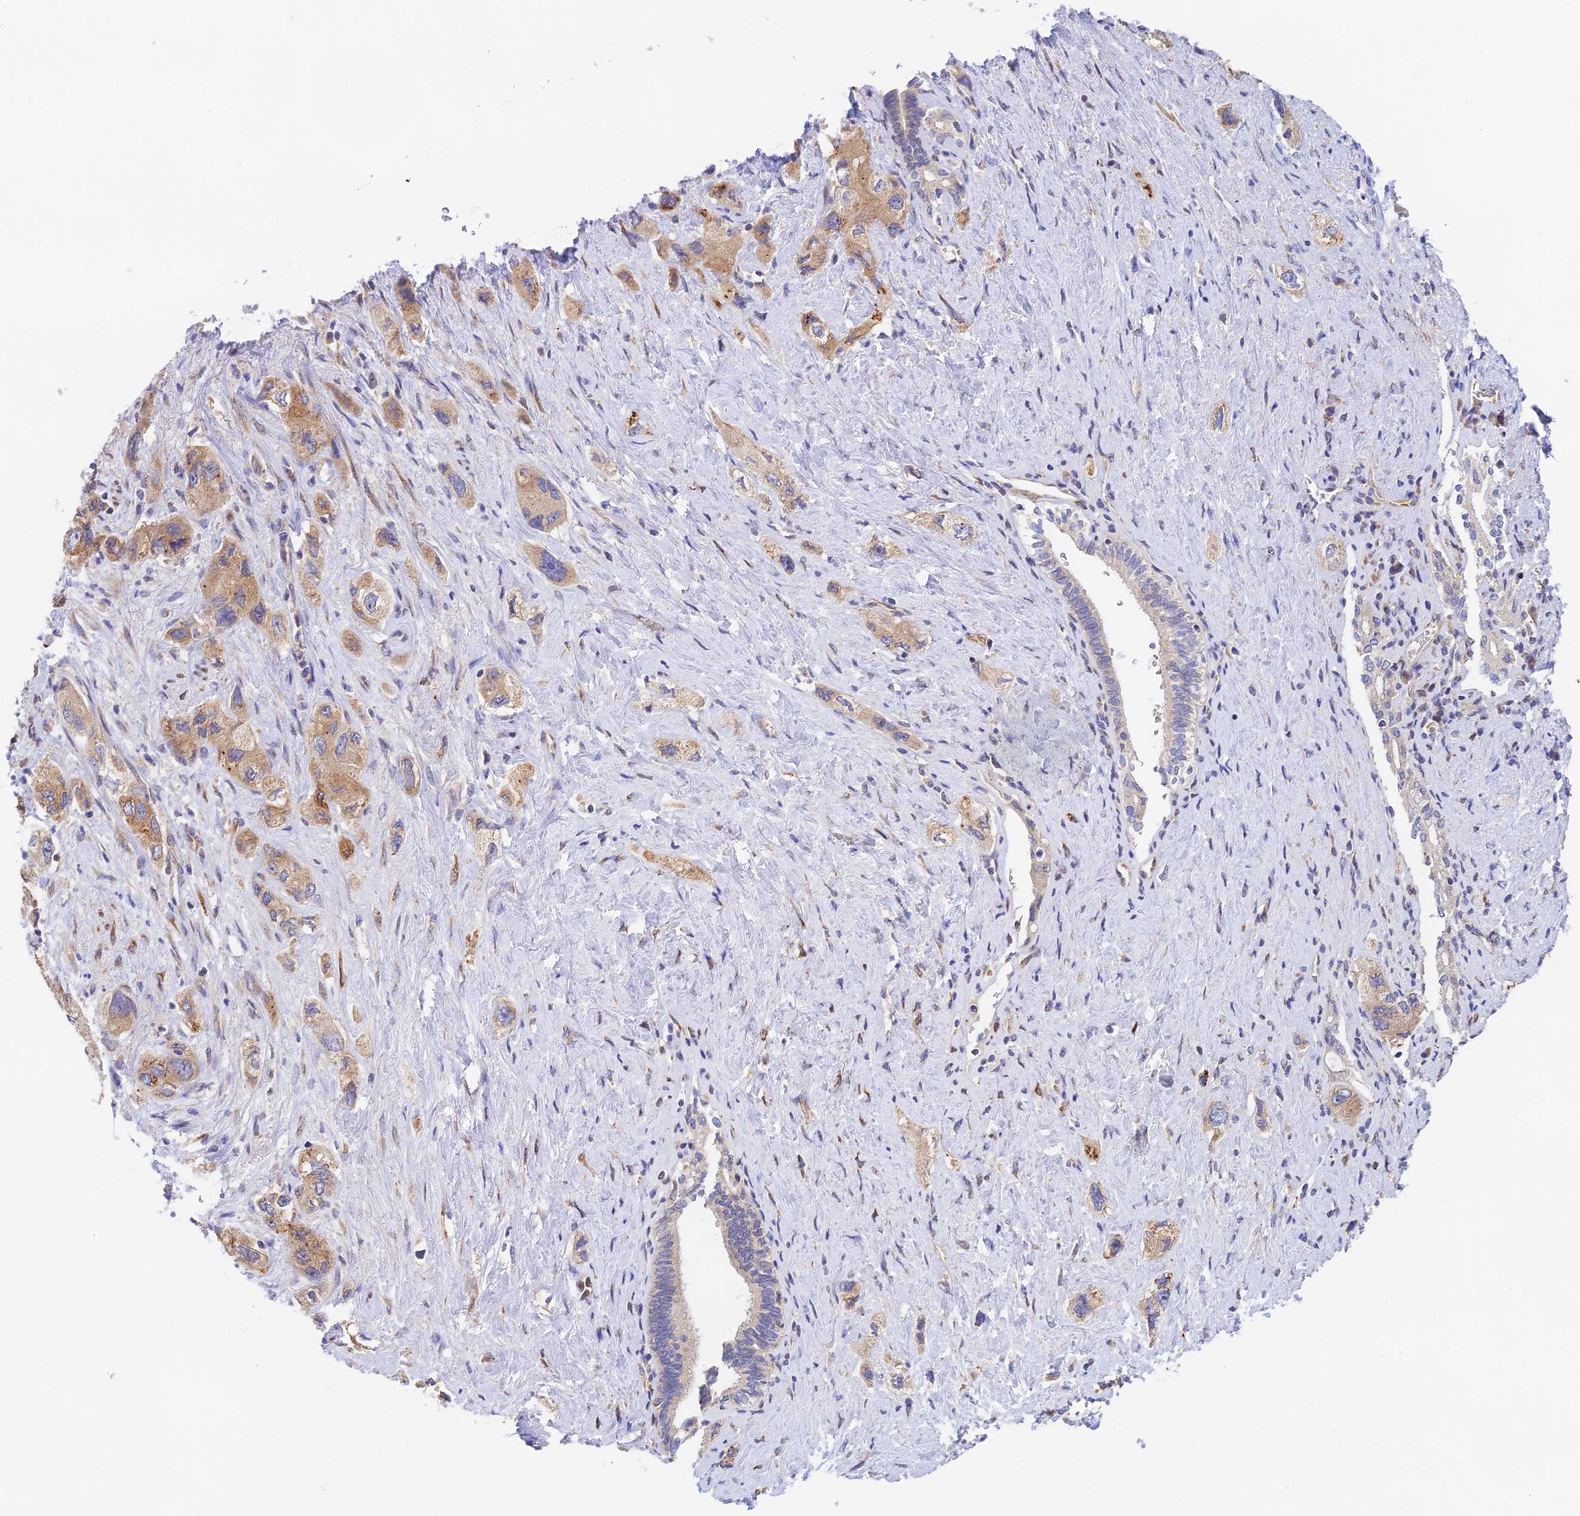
{"staining": {"intensity": "moderate", "quantity": ">75%", "location": "cytoplasmic/membranous"}, "tissue": "pancreatic cancer", "cell_type": "Tumor cells", "image_type": "cancer", "snomed": [{"axis": "morphology", "description": "Adenocarcinoma, NOS"}, {"axis": "topography", "description": "Pancreas"}], "caption": "Pancreatic adenocarcinoma was stained to show a protein in brown. There is medium levels of moderate cytoplasmic/membranous positivity in about >75% of tumor cells.", "gene": "RANBP6", "patient": {"sex": "female", "age": 73}}